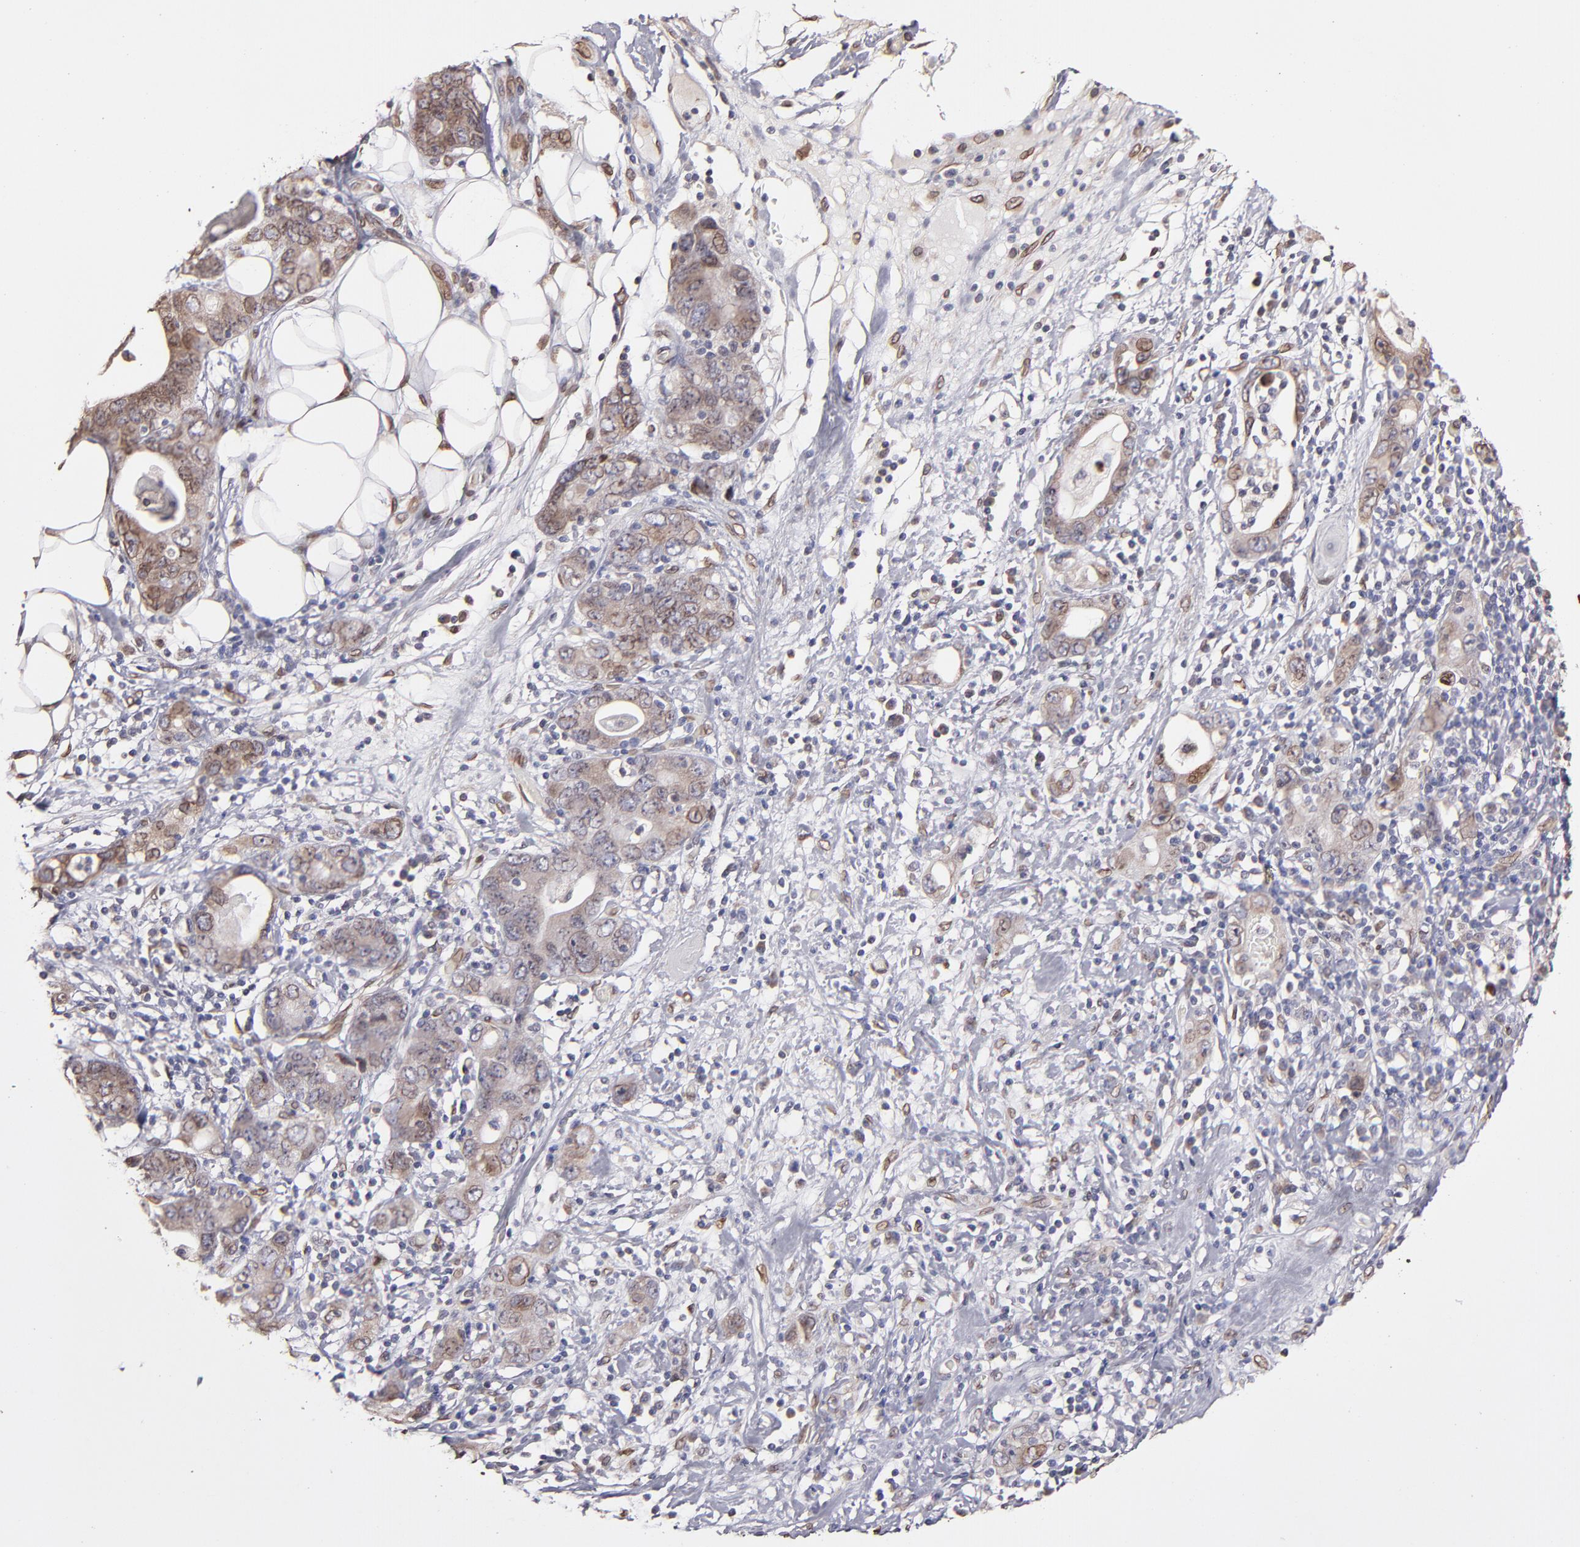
{"staining": {"intensity": "weak", "quantity": ">75%", "location": "cytoplasmic/membranous,nuclear"}, "tissue": "stomach cancer", "cell_type": "Tumor cells", "image_type": "cancer", "snomed": [{"axis": "morphology", "description": "Adenocarcinoma, NOS"}, {"axis": "topography", "description": "Stomach, lower"}], "caption": "Immunohistochemistry of human adenocarcinoma (stomach) demonstrates low levels of weak cytoplasmic/membranous and nuclear expression in about >75% of tumor cells.", "gene": "PUM3", "patient": {"sex": "female", "age": 93}}